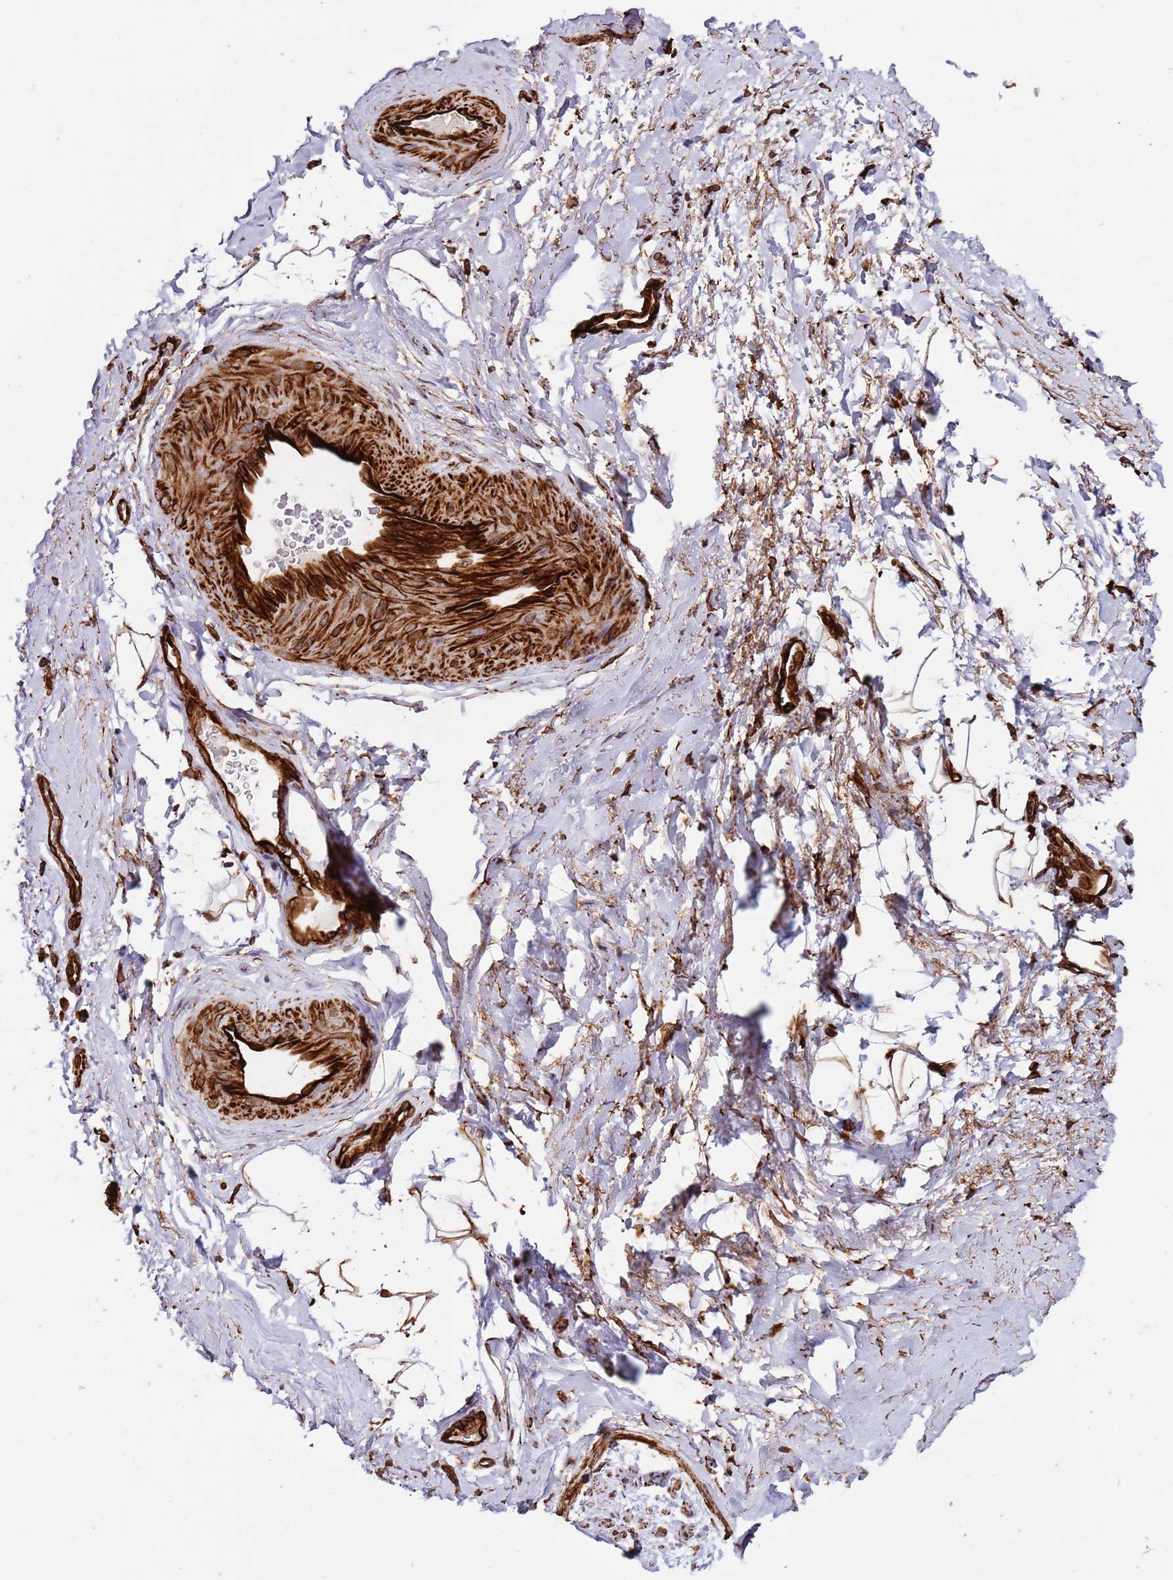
{"staining": {"intensity": "strong", "quantity": "25%-75%", "location": "cytoplasmic/membranous"}, "tissue": "smooth muscle", "cell_type": "Smooth muscle cells", "image_type": "normal", "snomed": [{"axis": "morphology", "description": "Normal tissue, NOS"}, {"axis": "topography", "description": "Smooth muscle"}, {"axis": "topography", "description": "Peripheral nerve tissue"}], "caption": "Smooth muscle cells exhibit high levels of strong cytoplasmic/membranous staining in about 25%-75% of cells in unremarkable human smooth muscle.", "gene": "MRGPRE", "patient": {"sex": "male", "age": 69}}